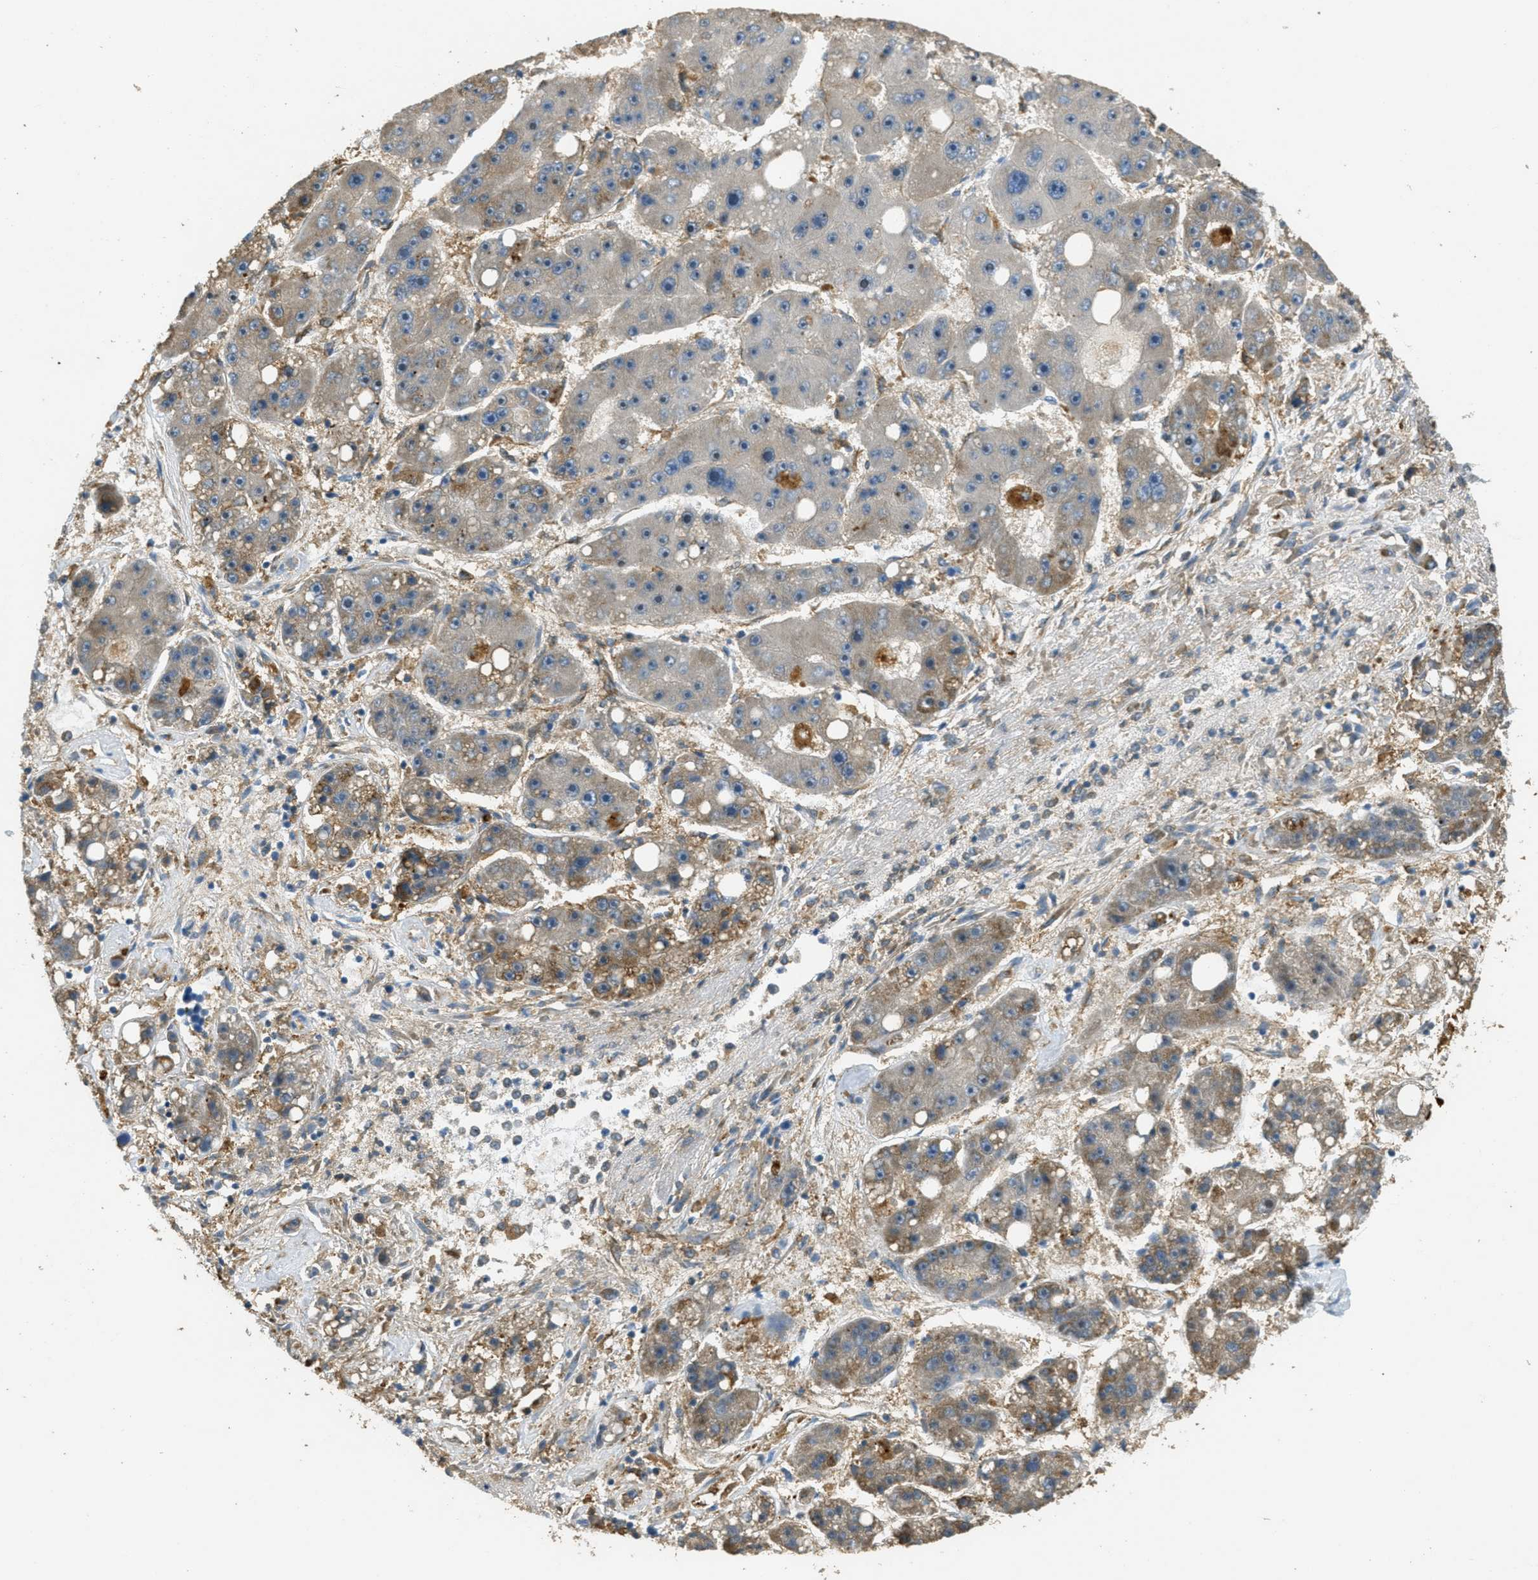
{"staining": {"intensity": "weak", "quantity": "<25%", "location": "cytoplasmic/membranous"}, "tissue": "liver cancer", "cell_type": "Tumor cells", "image_type": "cancer", "snomed": [{"axis": "morphology", "description": "Carcinoma, Hepatocellular, NOS"}, {"axis": "topography", "description": "Liver"}], "caption": "IHC photomicrograph of hepatocellular carcinoma (liver) stained for a protein (brown), which reveals no expression in tumor cells.", "gene": "OSMR", "patient": {"sex": "female", "age": 61}}